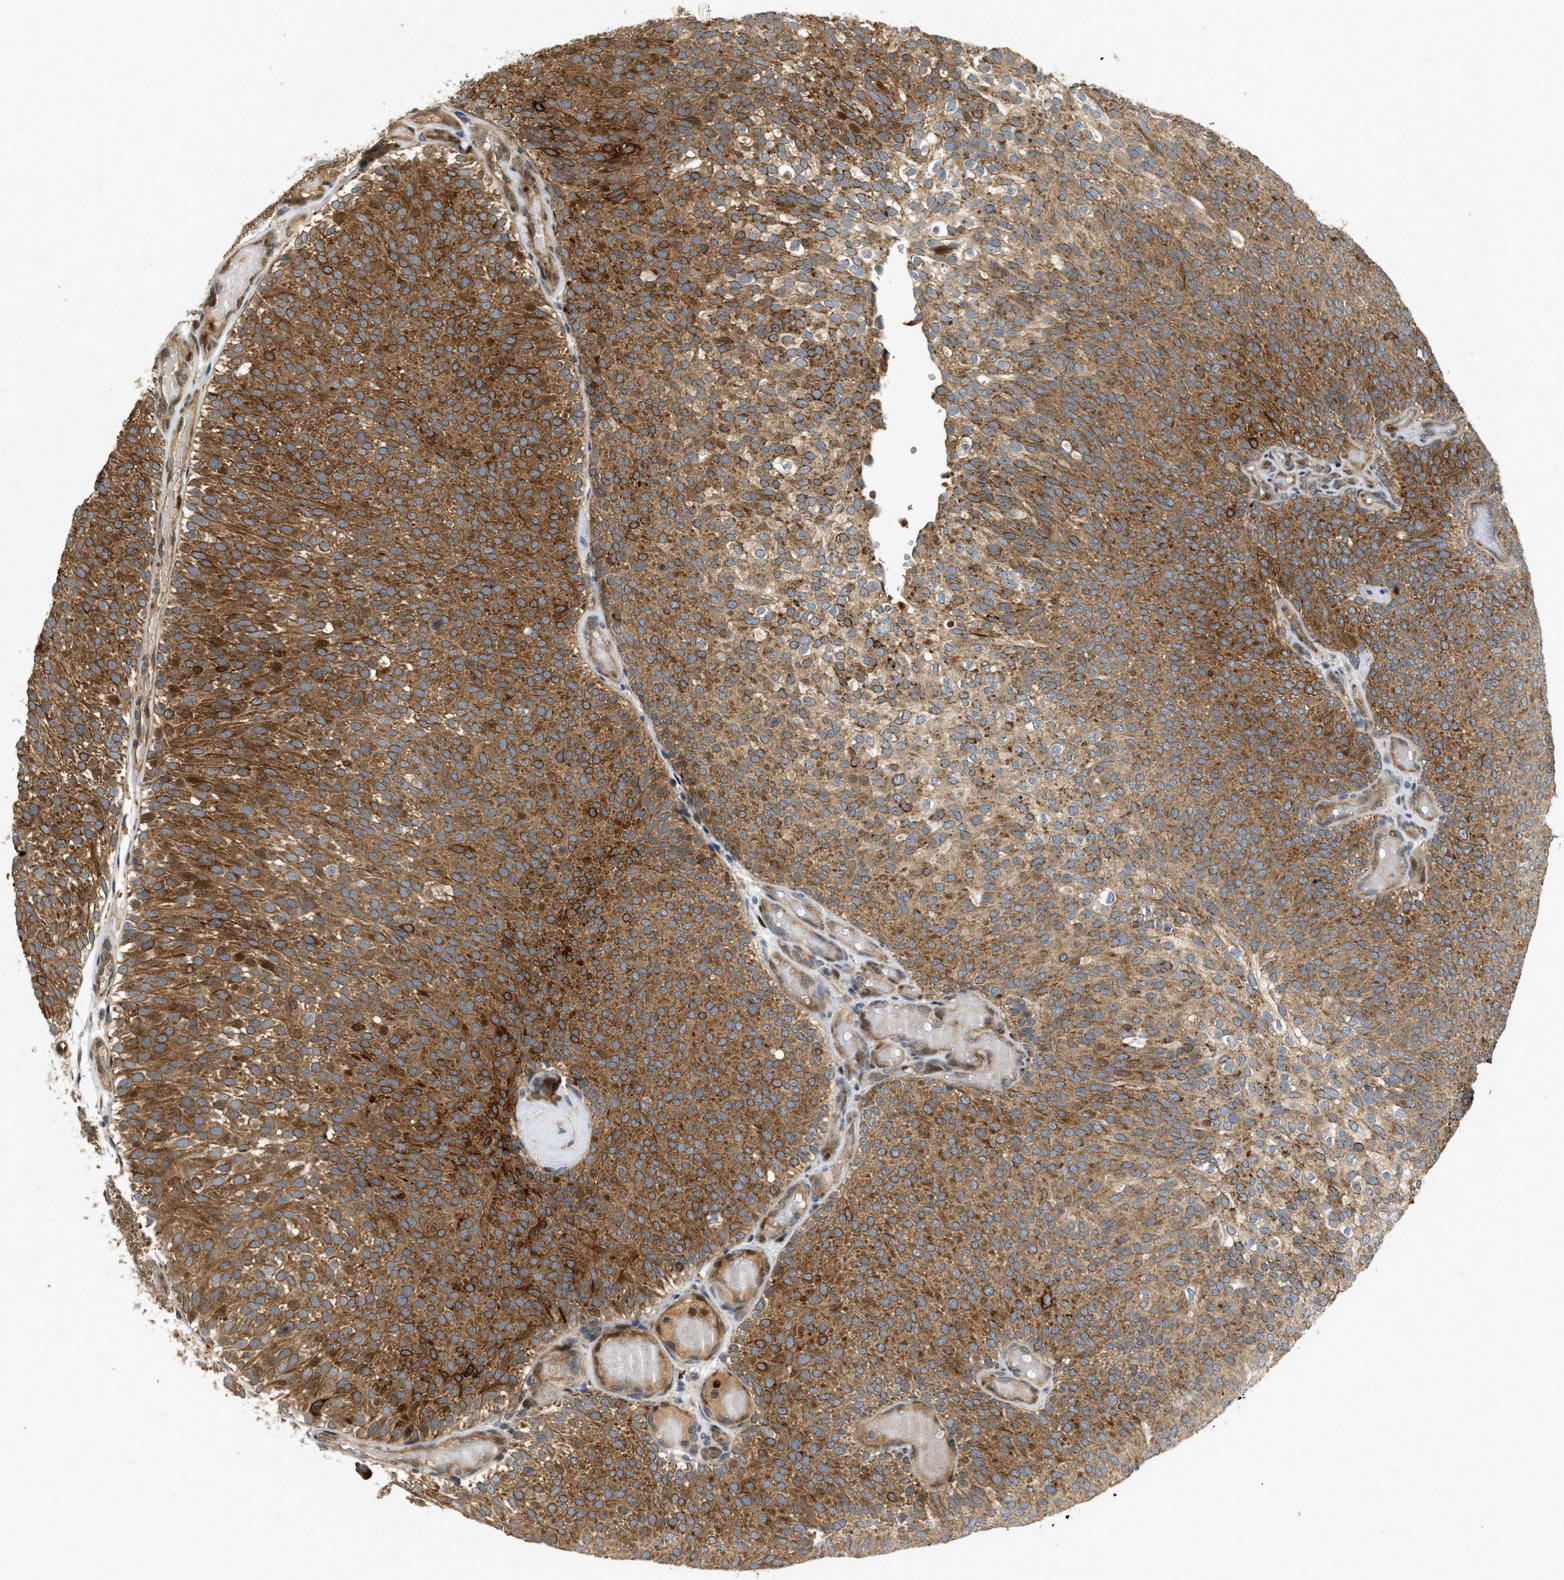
{"staining": {"intensity": "moderate", "quantity": ">75%", "location": "cytoplasmic/membranous,nuclear"}, "tissue": "urothelial cancer", "cell_type": "Tumor cells", "image_type": "cancer", "snomed": [{"axis": "morphology", "description": "Urothelial carcinoma, Low grade"}, {"axis": "topography", "description": "Urinary bladder"}], "caption": "Approximately >75% of tumor cells in human urothelial carcinoma (low-grade) display moderate cytoplasmic/membranous and nuclear protein expression as visualized by brown immunohistochemical staining.", "gene": "TRAPPC14", "patient": {"sex": "male", "age": 78}}